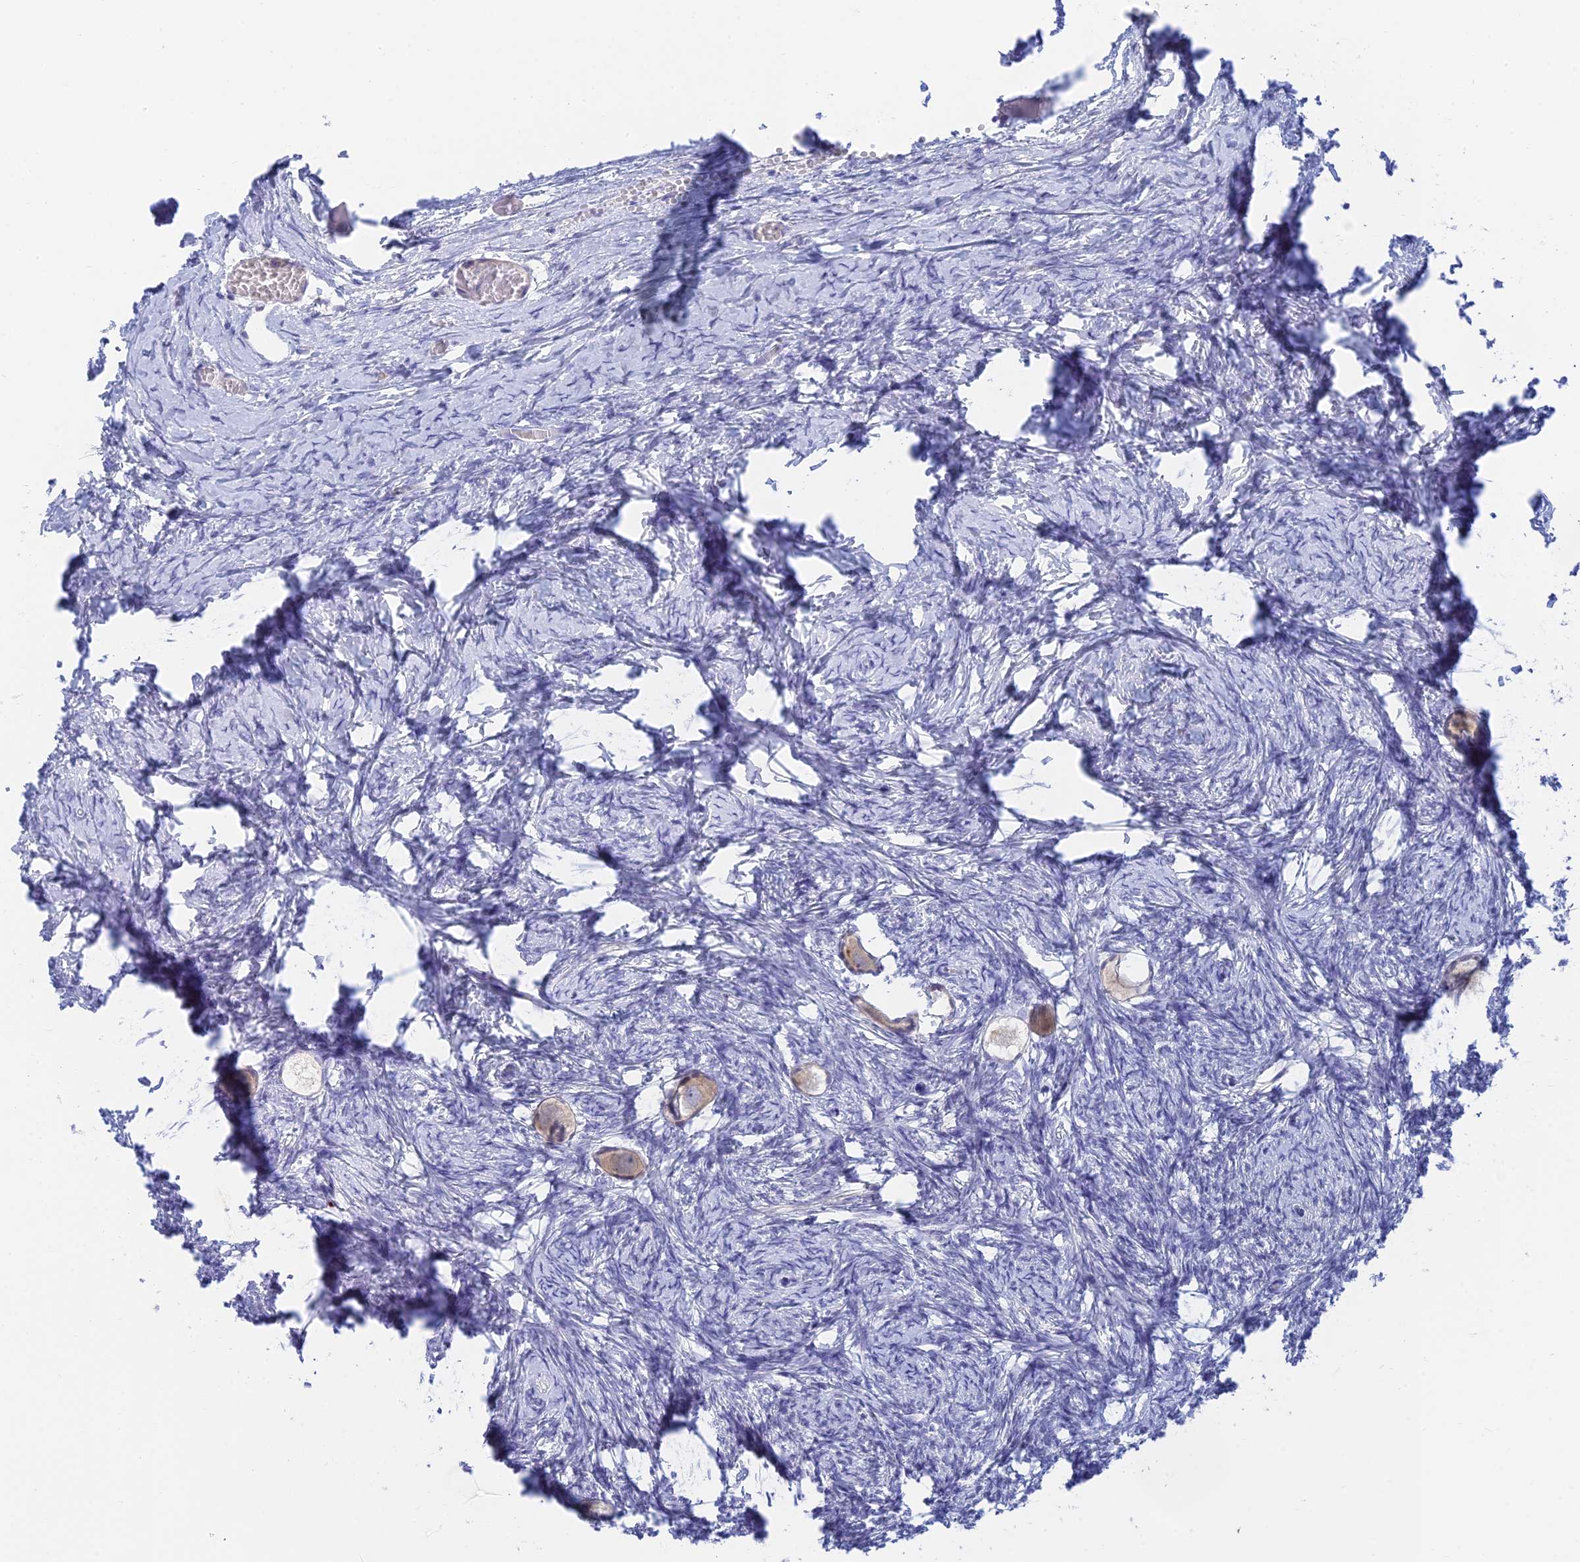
{"staining": {"intensity": "weak", "quantity": ">75%", "location": "cytoplasmic/membranous"}, "tissue": "ovary", "cell_type": "Follicle cells", "image_type": "normal", "snomed": [{"axis": "morphology", "description": "Normal tissue, NOS"}, {"axis": "topography", "description": "Ovary"}], "caption": "Protein staining of benign ovary reveals weak cytoplasmic/membranous staining in approximately >75% of follicle cells. Nuclei are stained in blue.", "gene": "CEP152", "patient": {"sex": "female", "age": 27}}